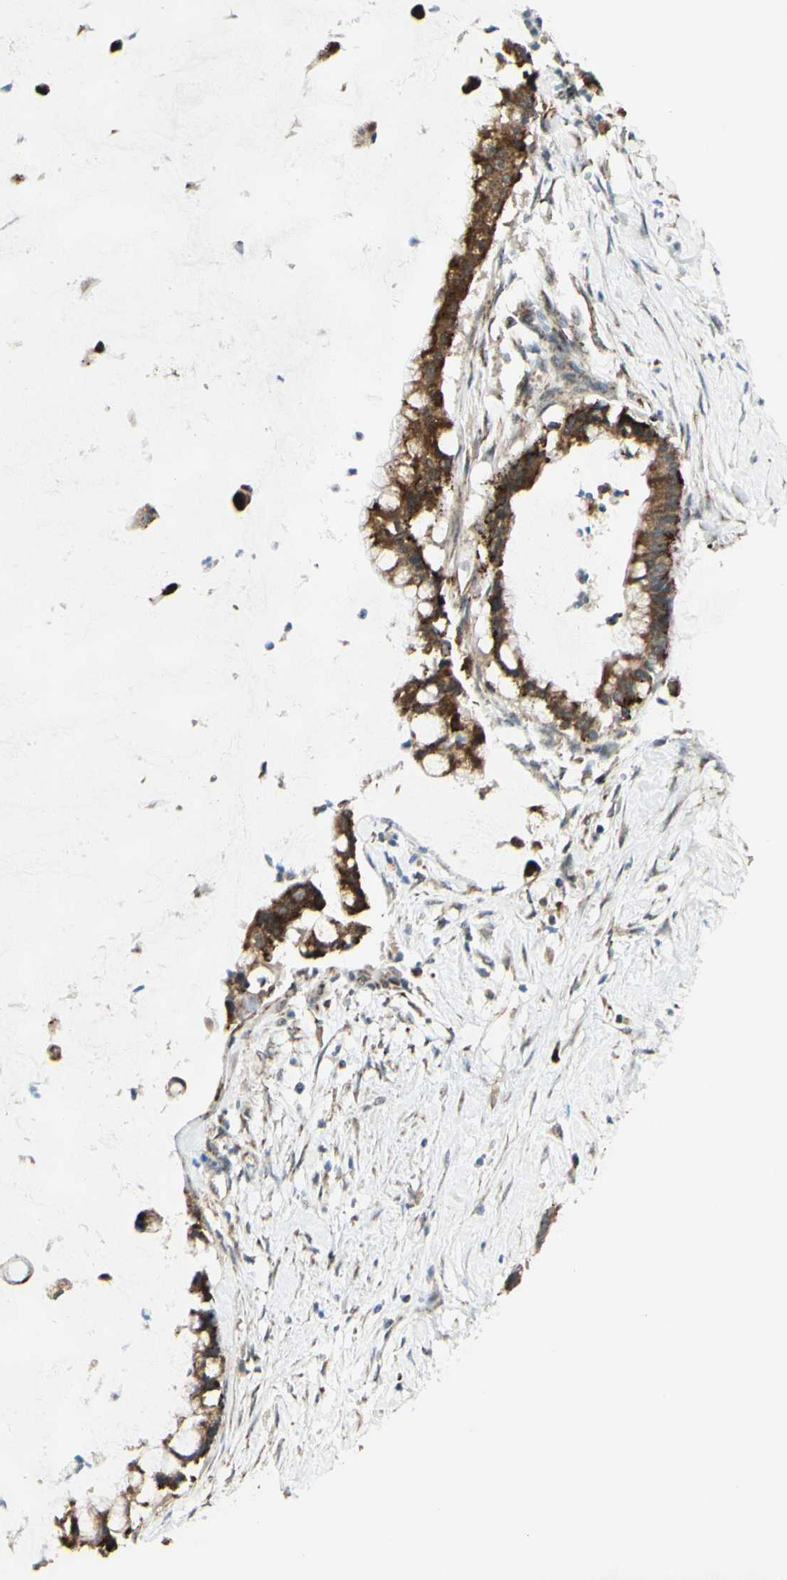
{"staining": {"intensity": "strong", "quantity": ">75%", "location": "cytoplasmic/membranous"}, "tissue": "pancreatic cancer", "cell_type": "Tumor cells", "image_type": "cancer", "snomed": [{"axis": "morphology", "description": "Adenocarcinoma, NOS"}, {"axis": "topography", "description": "Pancreas"}], "caption": "This is an image of IHC staining of pancreatic adenocarcinoma, which shows strong expression in the cytoplasmic/membranous of tumor cells.", "gene": "DHRS3", "patient": {"sex": "male", "age": 41}}